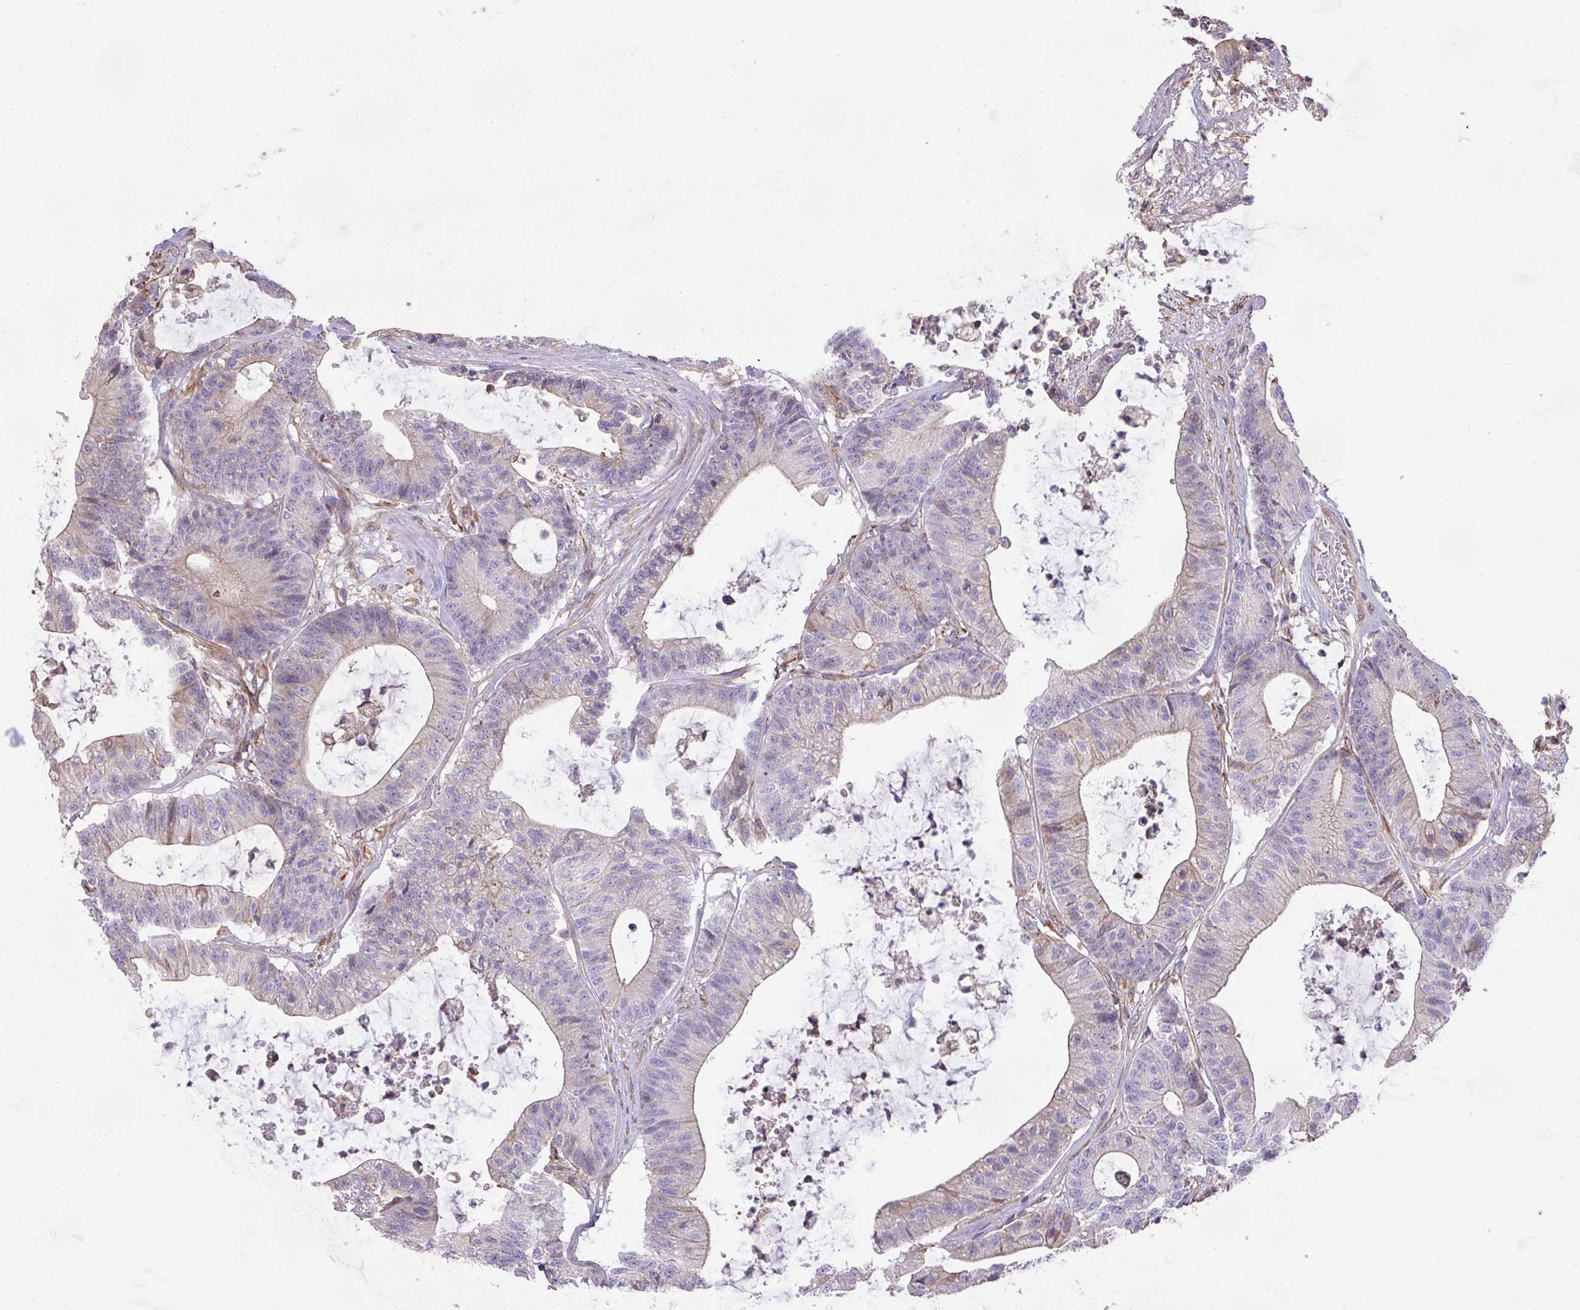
{"staining": {"intensity": "negative", "quantity": "none", "location": "none"}, "tissue": "colorectal cancer", "cell_type": "Tumor cells", "image_type": "cancer", "snomed": [{"axis": "morphology", "description": "Adenocarcinoma, NOS"}, {"axis": "topography", "description": "Colon"}], "caption": "Photomicrograph shows no significant protein expression in tumor cells of colorectal cancer. The staining was performed using DAB (3,3'-diaminobenzidine) to visualize the protein expression in brown, while the nuclei were stained in blue with hematoxylin (Magnification: 20x).", "gene": "LRRC41", "patient": {"sex": "female", "age": 84}}